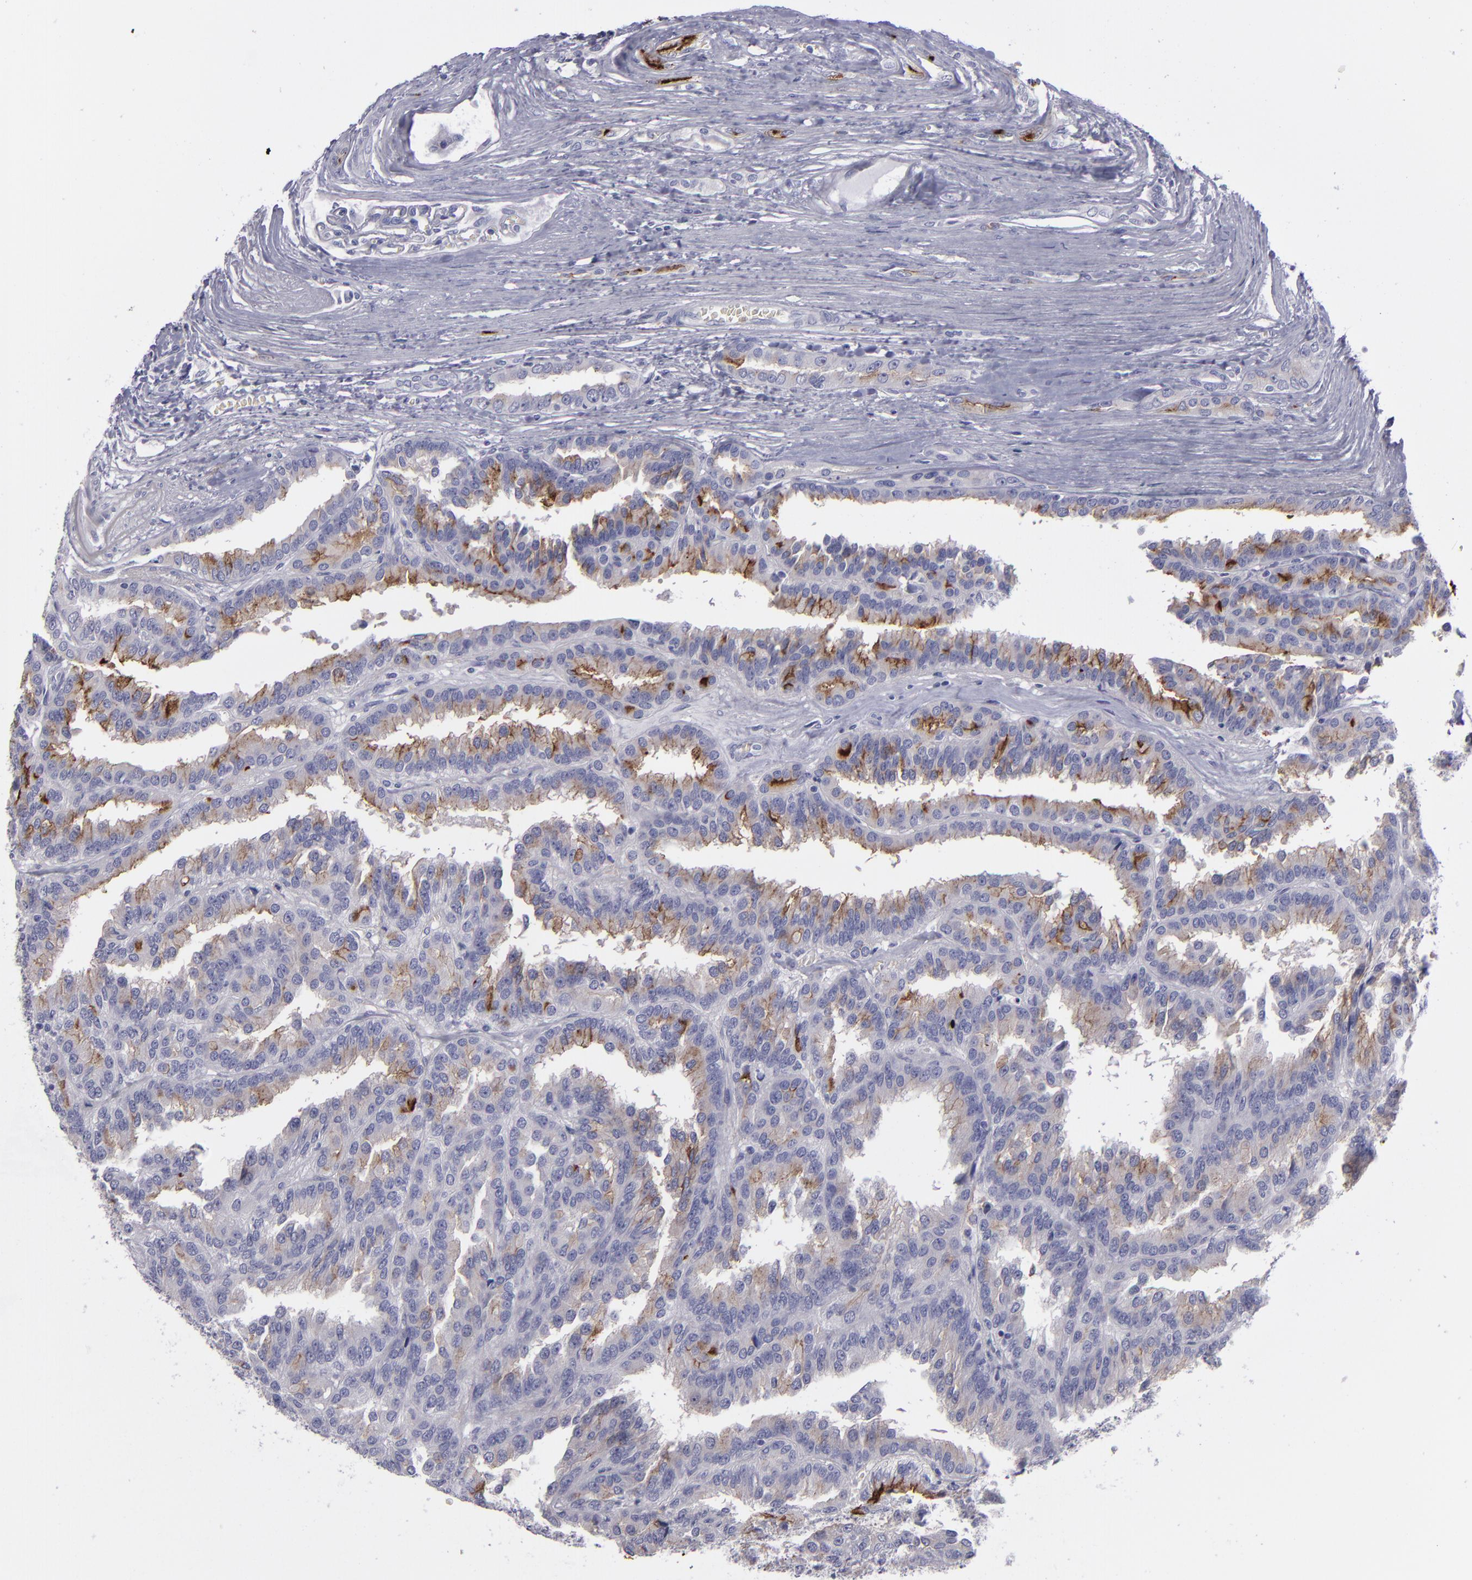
{"staining": {"intensity": "weak", "quantity": "25%-75%", "location": "cytoplasmic/membranous"}, "tissue": "renal cancer", "cell_type": "Tumor cells", "image_type": "cancer", "snomed": [{"axis": "morphology", "description": "Adenocarcinoma, NOS"}, {"axis": "topography", "description": "Kidney"}], "caption": "Protein expression analysis of human adenocarcinoma (renal) reveals weak cytoplasmic/membranous positivity in approximately 25%-75% of tumor cells.", "gene": "ANPEP", "patient": {"sex": "male", "age": 46}}